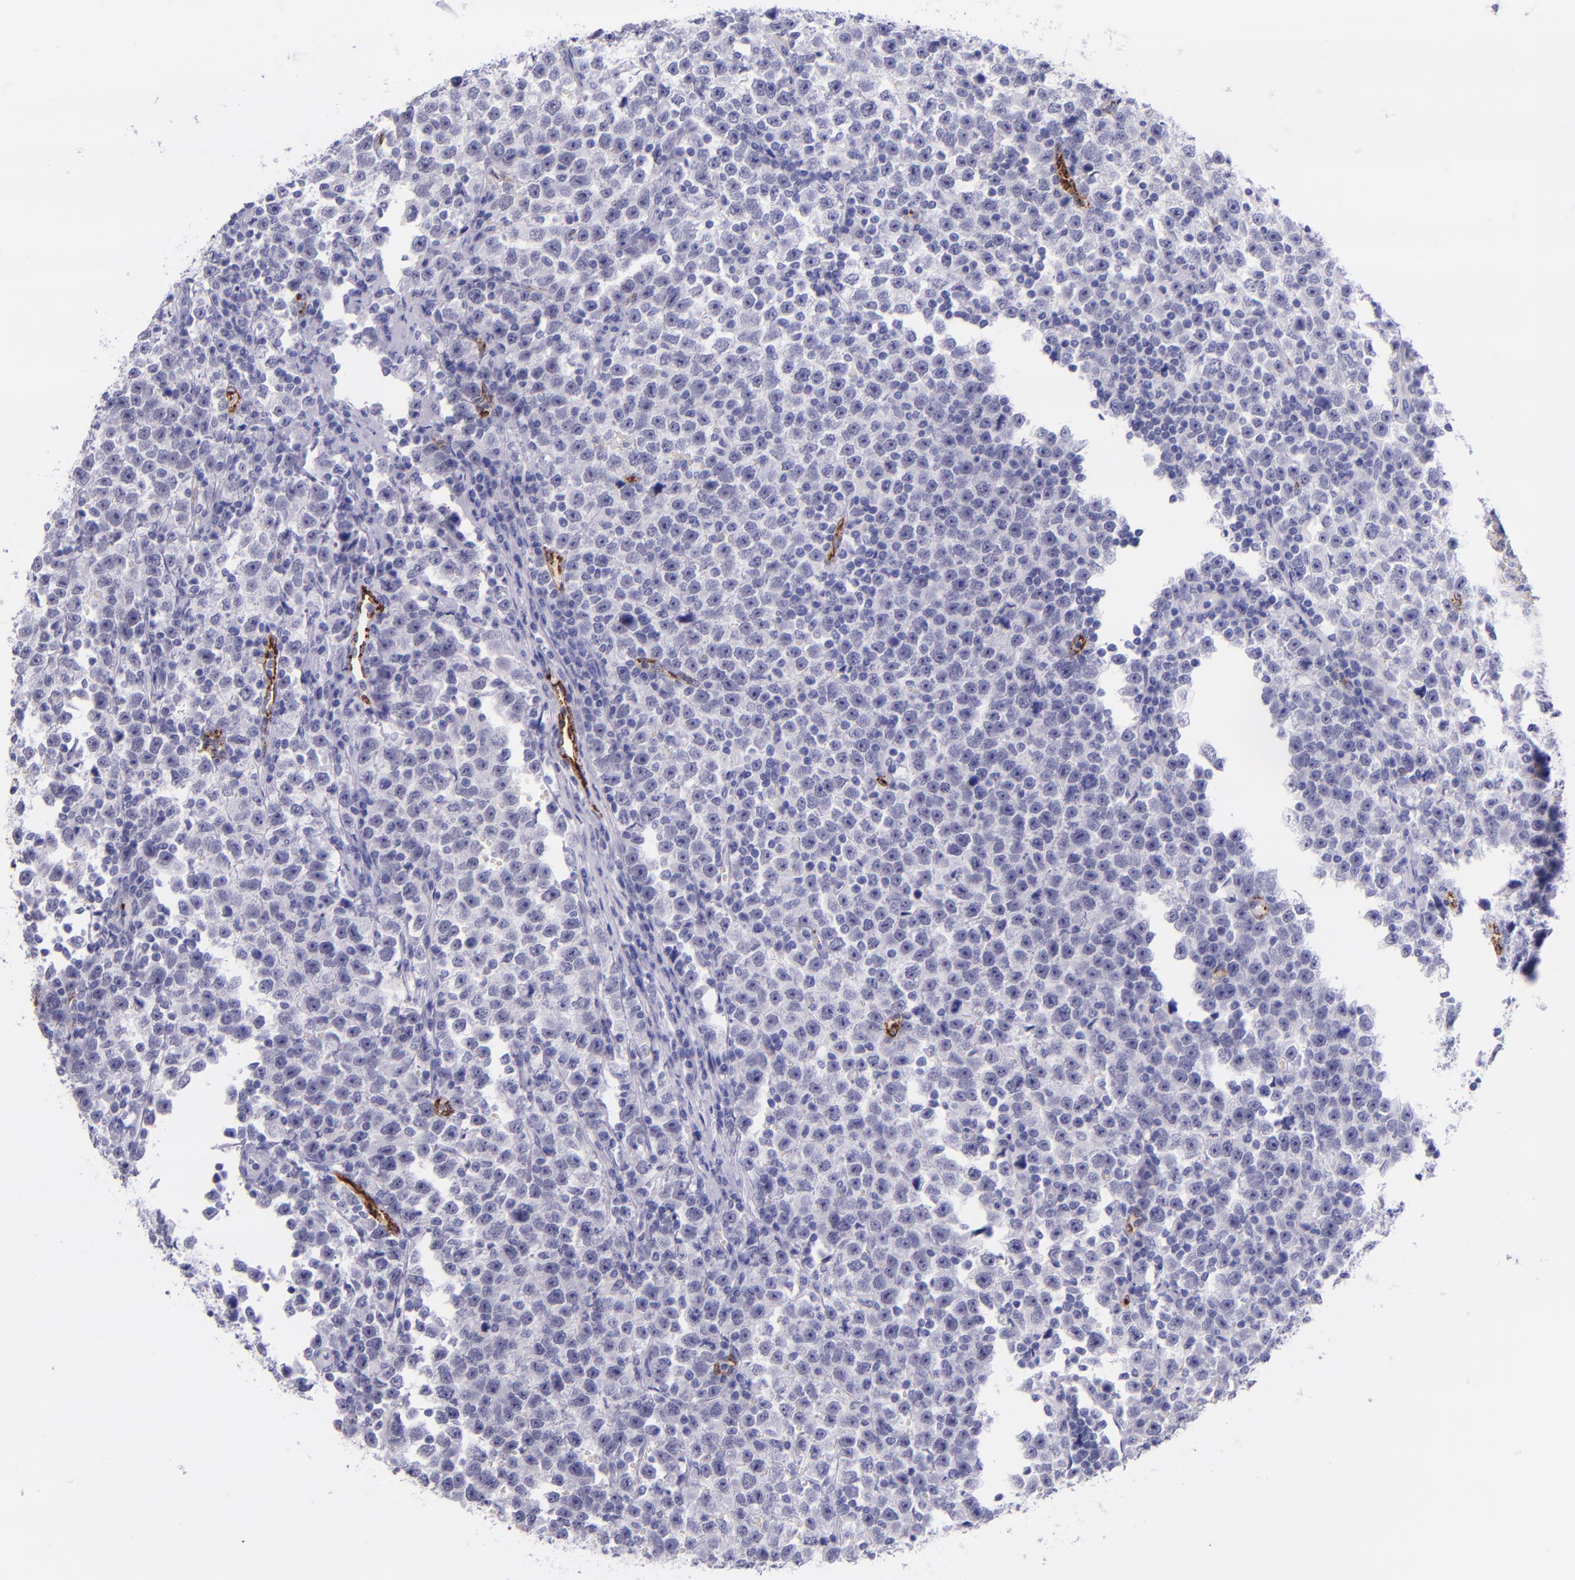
{"staining": {"intensity": "negative", "quantity": "none", "location": "none"}, "tissue": "testis cancer", "cell_type": "Tumor cells", "image_type": "cancer", "snomed": [{"axis": "morphology", "description": "Seminoma, NOS"}, {"axis": "topography", "description": "Testis"}], "caption": "IHC histopathology image of testis seminoma stained for a protein (brown), which shows no positivity in tumor cells.", "gene": "SELE", "patient": {"sex": "male", "age": 43}}